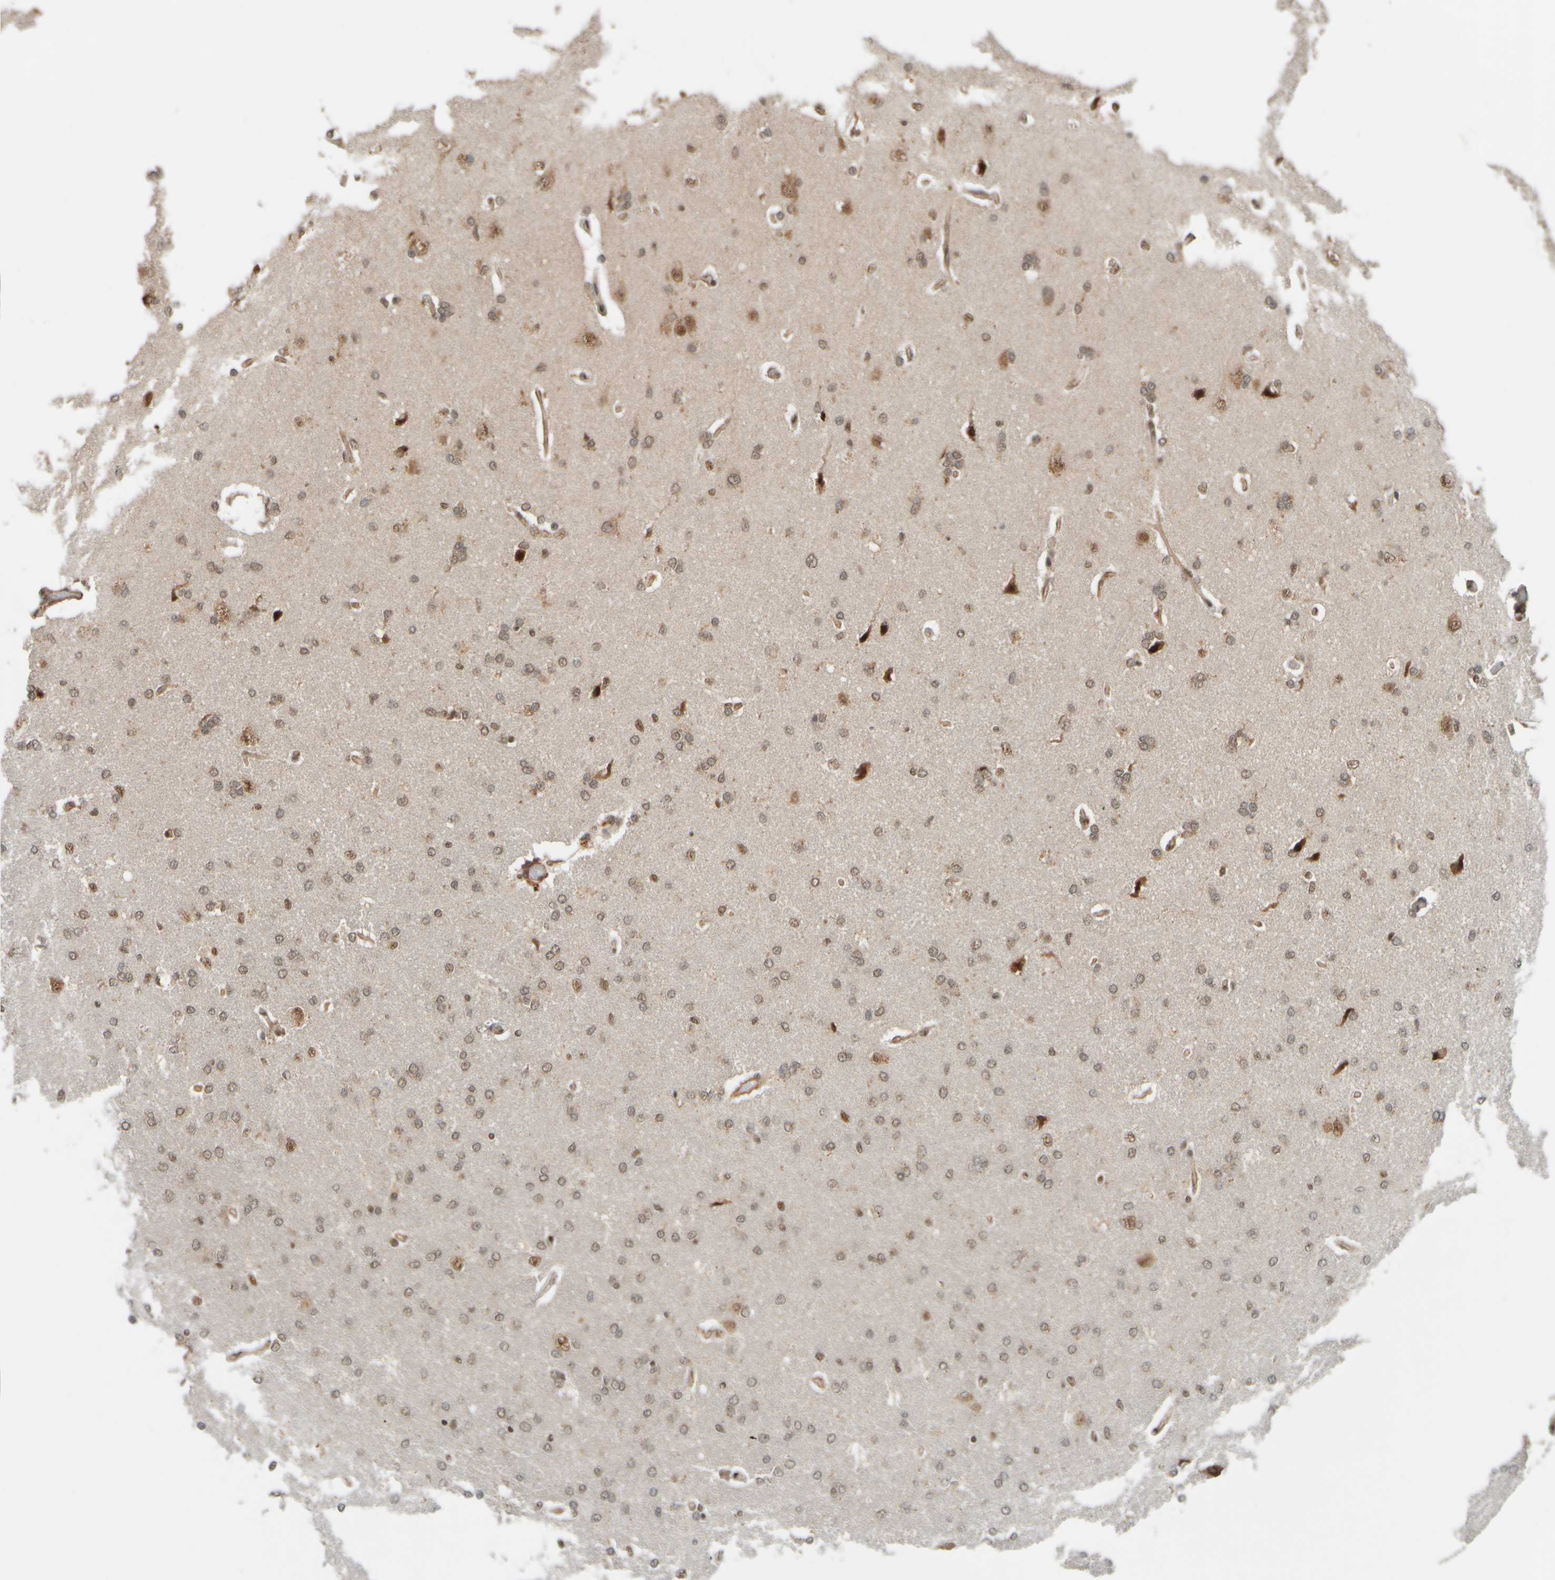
{"staining": {"intensity": "moderate", "quantity": "25%-75%", "location": "cytoplasmic/membranous,nuclear"}, "tissue": "cerebral cortex", "cell_type": "Endothelial cells", "image_type": "normal", "snomed": [{"axis": "morphology", "description": "Normal tissue, NOS"}, {"axis": "topography", "description": "Cerebral cortex"}], "caption": "IHC image of benign cerebral cortex: human cerebral cortex stained using IHC displays medium levels of moderate protein expression localized specifically in the cytoplasmic/membranous,nuclear of endothelial cells, appearing as a cytoplasmic/membranous,nuclear brown color.", "gene": "SYNRG", "patient": {"sex": "male", "age": 62}}